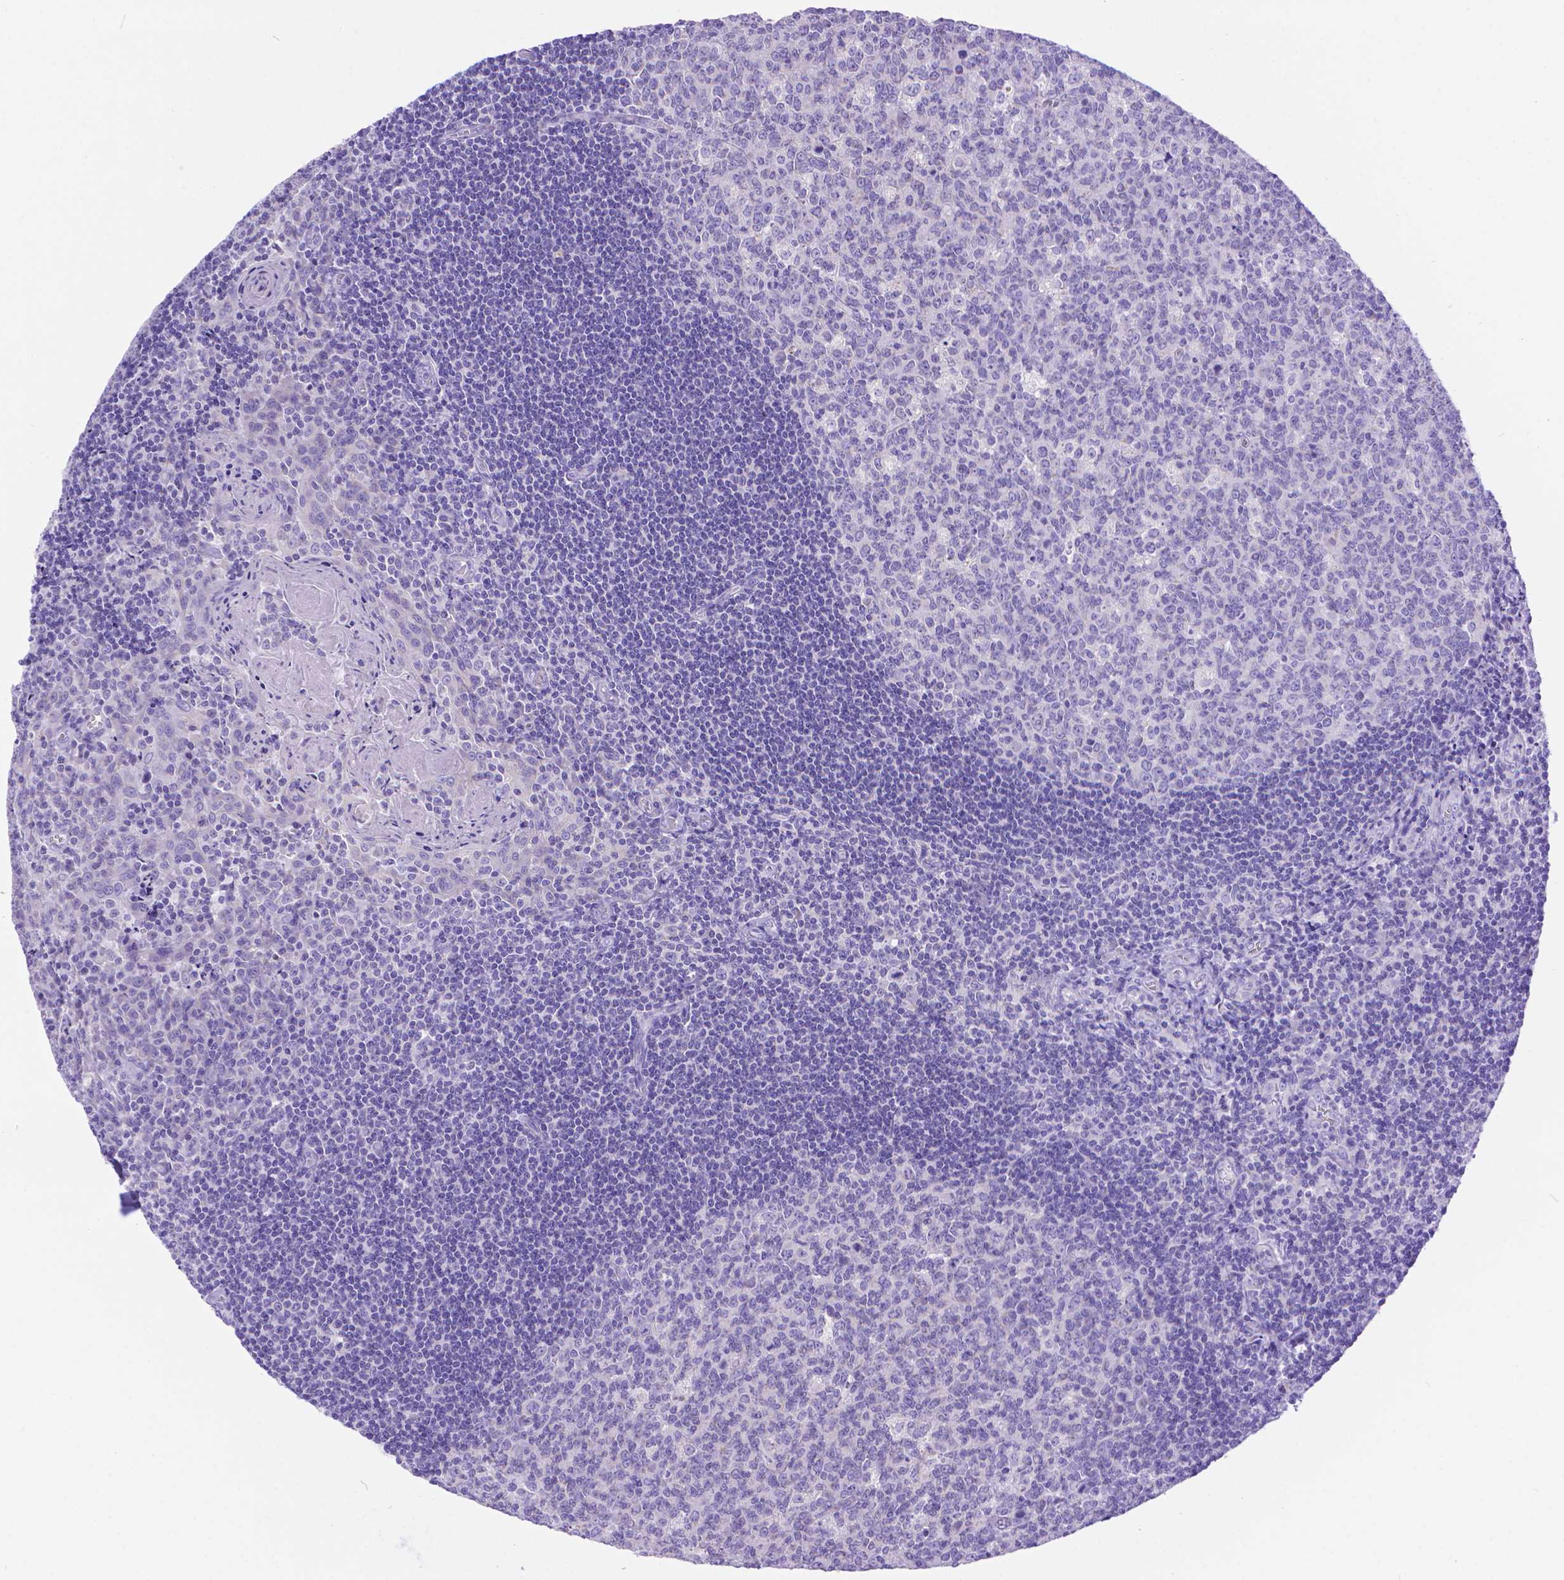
{"staining": {"intensity": "negative", "quantity": "none", "location": "none"}, "tissue": "tonsil", "cell_type": "Germinal center cells", "image_type": "normal", "snomed": [{"axis": "morphology", "description": "Normal tissue, NOS"}, {"axis": "morphology", "description": "Inflammation, NOS"}, {"axis": "topography", "description": "Tonsil"}], "caption": "This is an IHC micrograph of unremarkable human tonsil. There is no positivity in germinal center cells.", "gene": "DHRS2", "patient": {"sex": "female", "age": 31}}